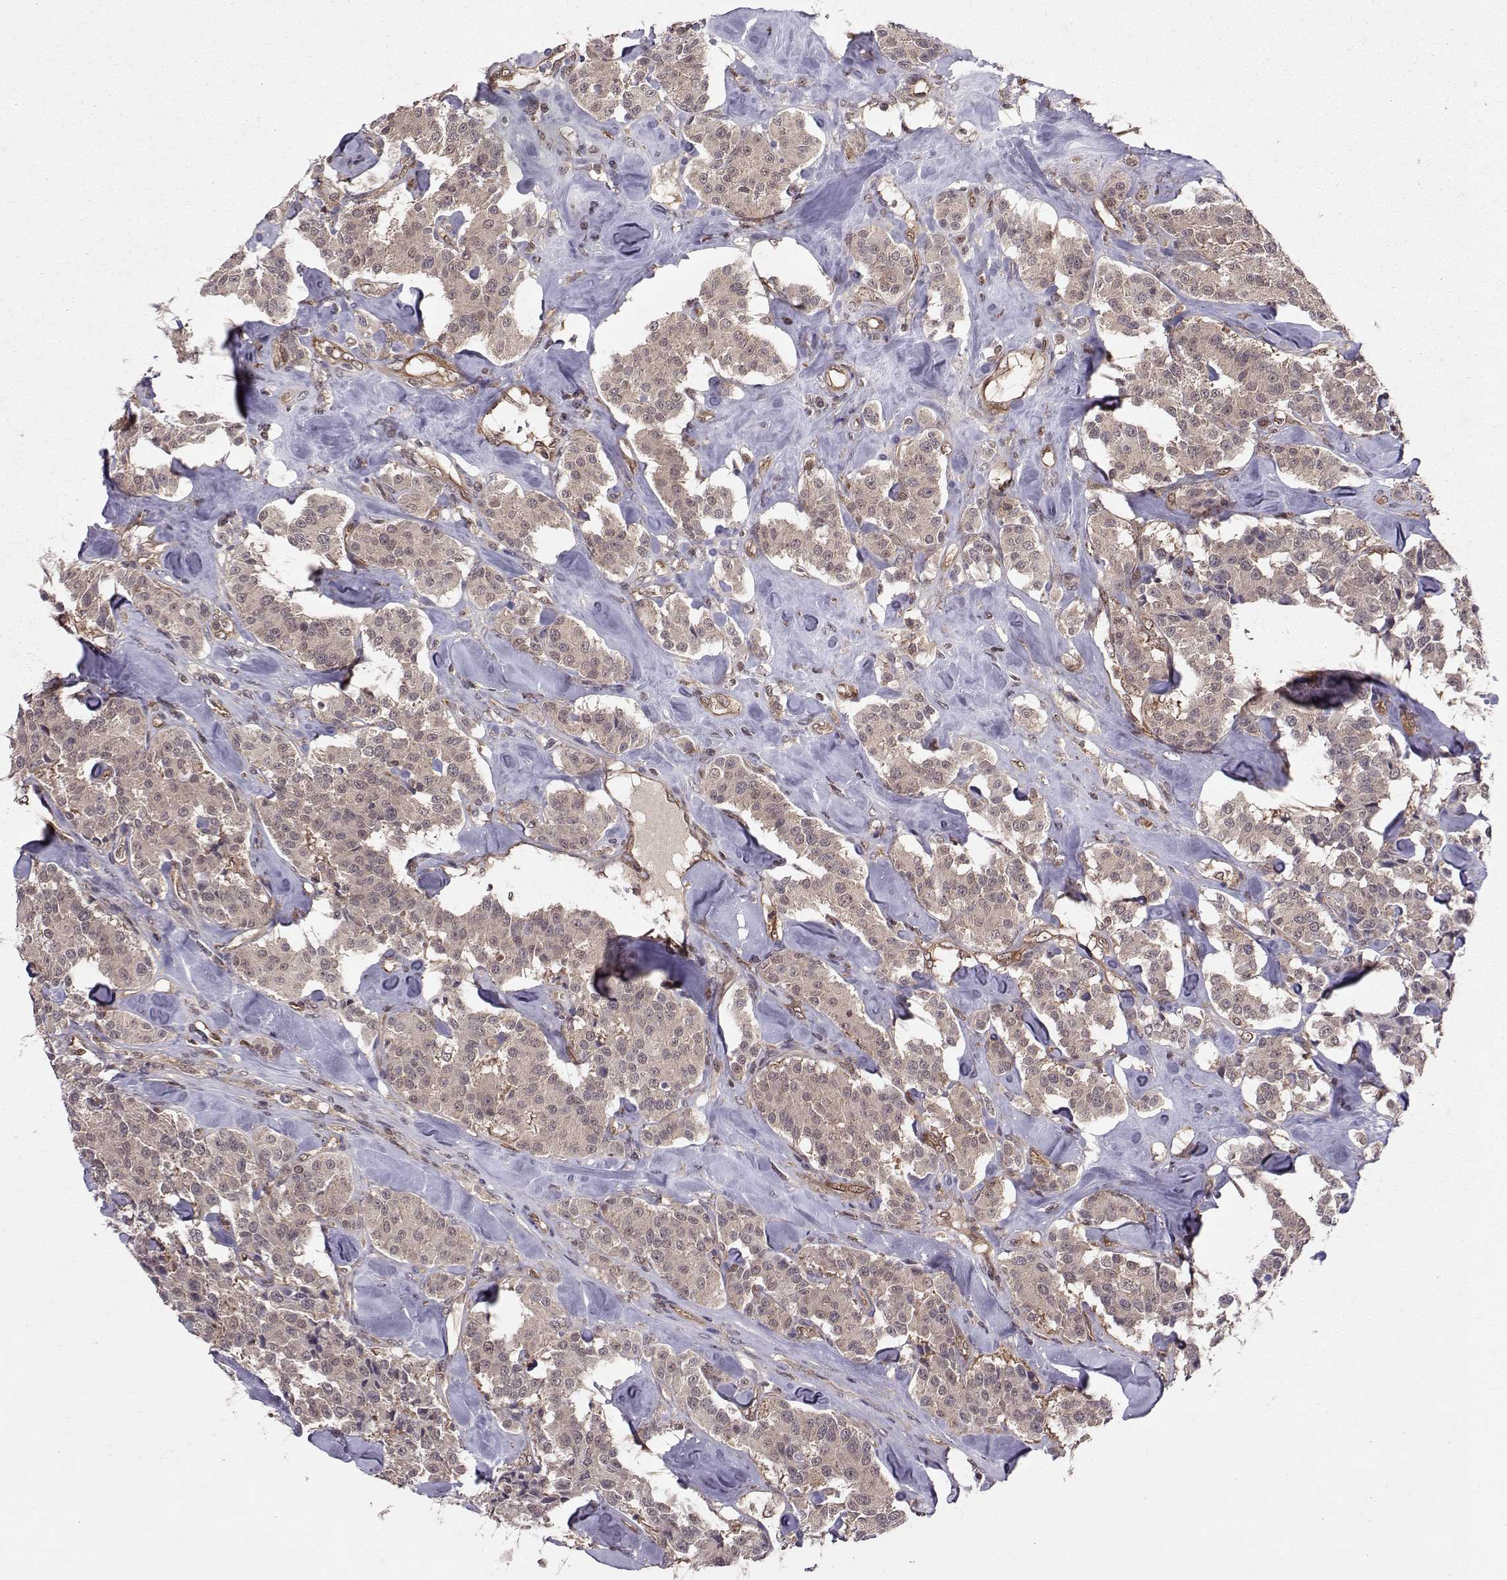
{"staining": {"intensity": "negative", "quantity": "none", "location": "none"}, "tissue": "carcinoid", "cell_type": "Tumor cells", "image_type": "cancer", "snomed": [{"axis": "morphology", "description": "Carcinoid, malignant, NOS"}, {"axis": "topography", "description": "Pancreas"}], "caption": "DAB immunohistochemical staining of human carcinoid displays no significant staining in tumor cells.", "gene": "PPP2R2A", "patient": {"sex": "male", "age": 41}}